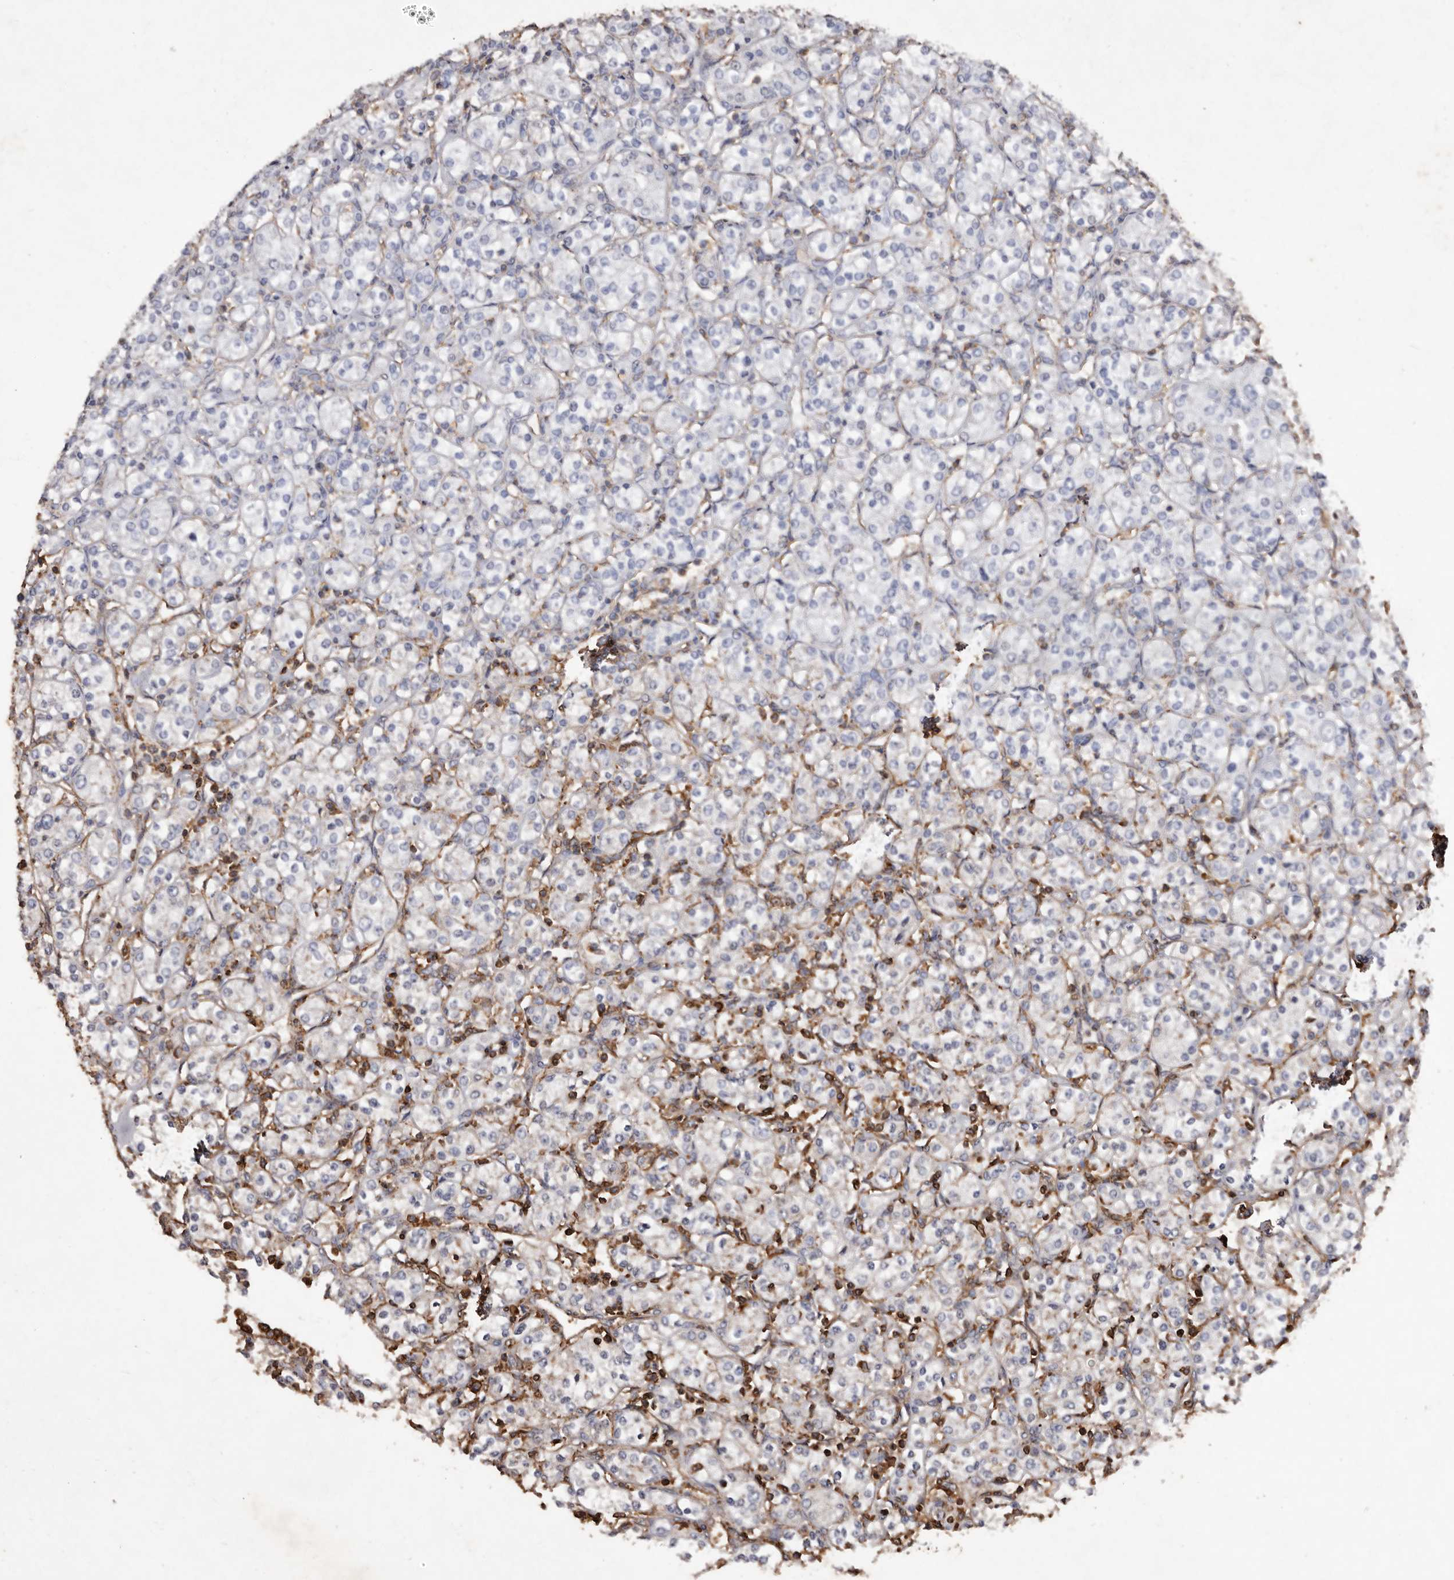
{"staining": {"intensity": "moderate", "quantity": "25%-75%", "location": "cytoplasmic/membranous"}, "tissue": "renal cancer", "cell_type": "Tumor cells", "image_type": "cancer", "snomed": [{"axis": "morphology", "description": "Adenocarcinoma, NOS"}, {"axis": "topography", "description": "Kidney"}], "caption": "A brown stain highlights moderate cytoplasmic/membranous expression of a protein in human renal cancer tumor cells. The protein is stained brown, and the nuclei are stained in blue (DAB (3,3'-diaminobenzidine) IHC with brightfield microscopy, high magnification).", "gene": "COQ8B", "patient": {"sex": "male", "age": 77}}